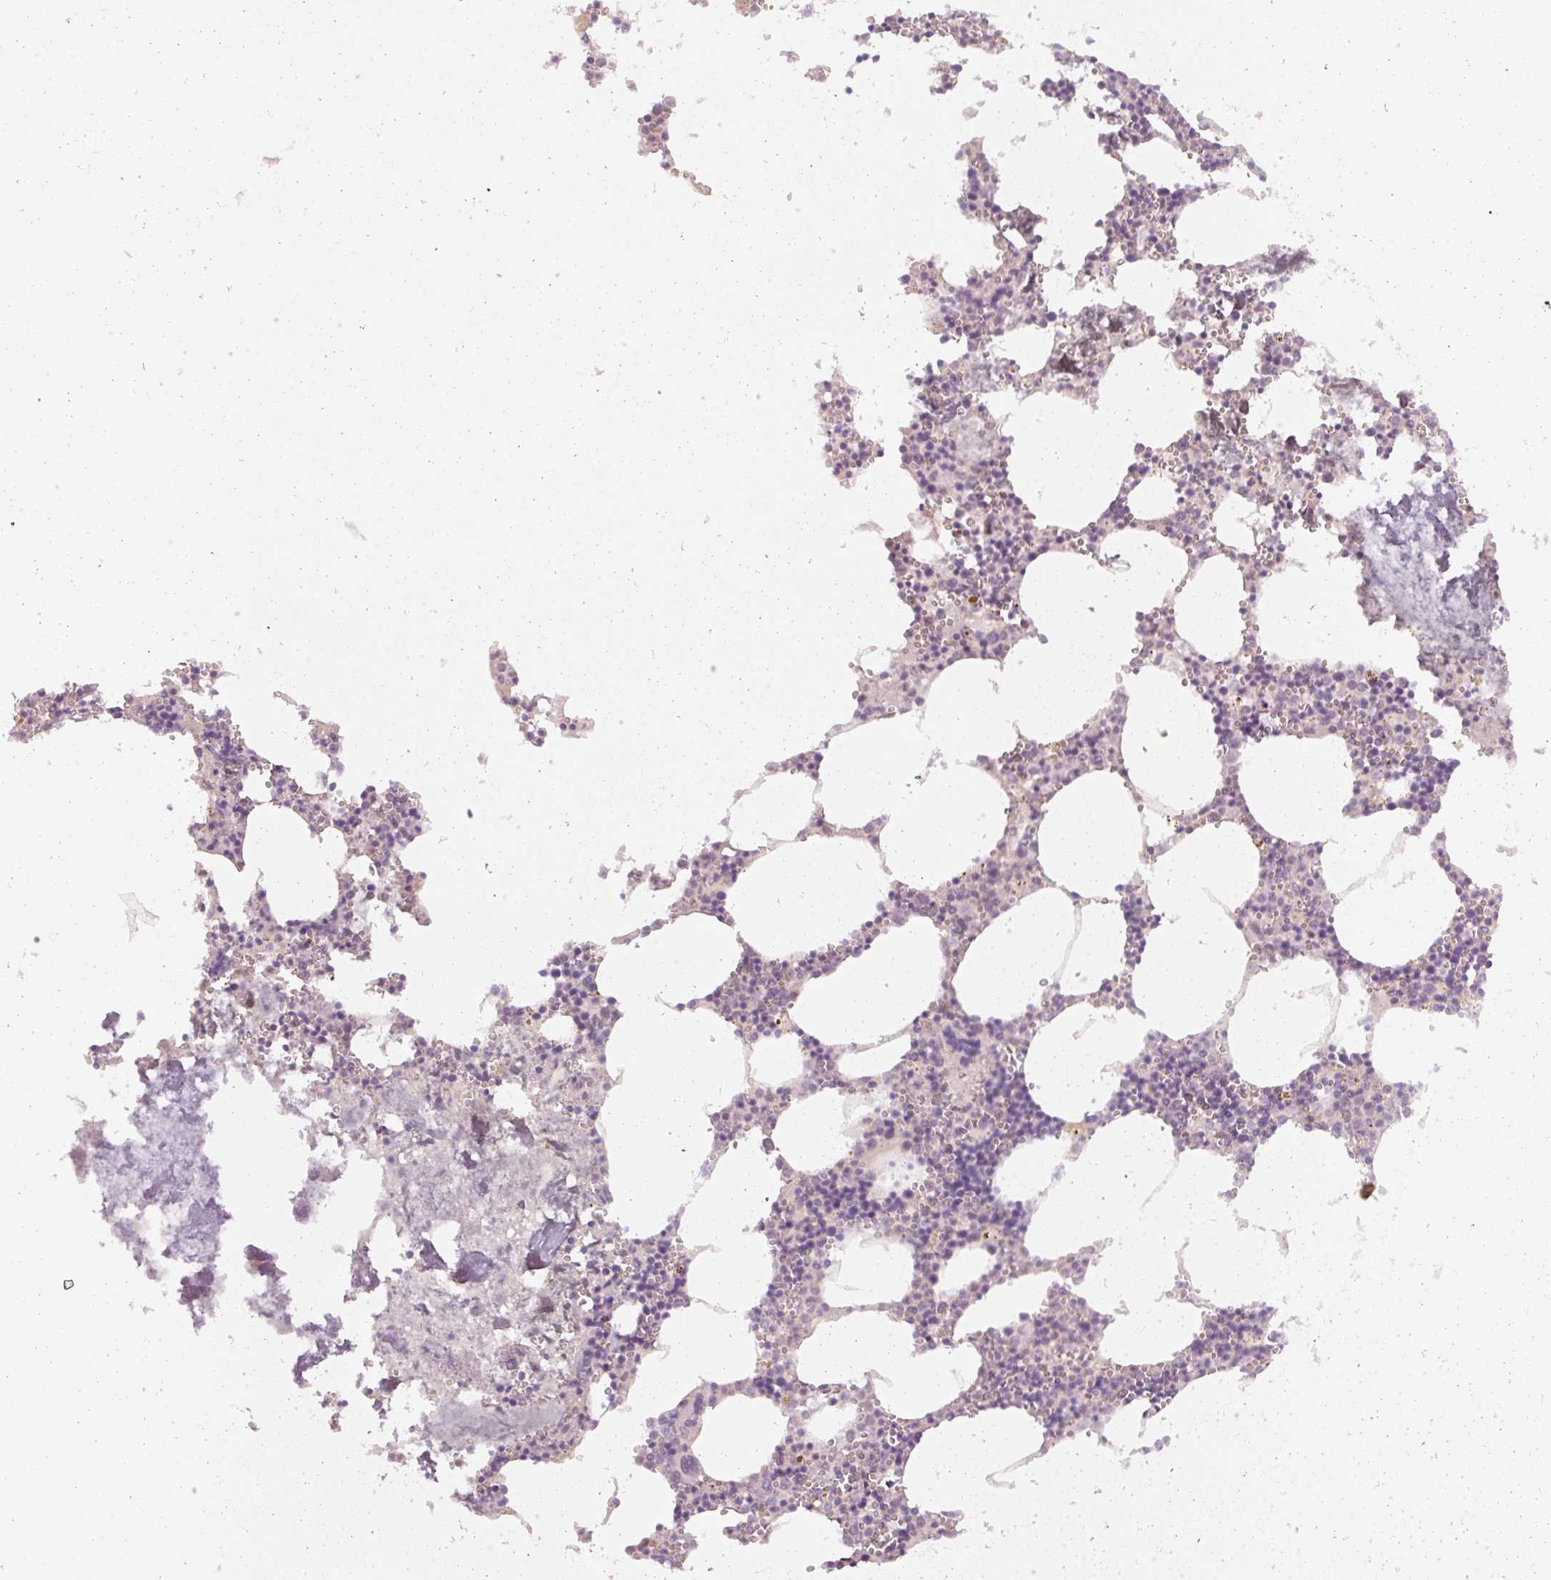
{"staining": {"intensity": "negative", "quantity": "none", "location": "none"}, "tissue": "bone marrow", "cell_type": "Hematopoietic cells", "image_type": "normal", "snomed": [{"axis": "morphology", "description": "Normal tissue, NOS"}, {"axis": "topography", "description": "Bone marrow"}], "caption": "Immunohistochemistry (IHC) of benign bone marrow shows no expression in hematopoietic cells. (DAB (3,3'-diaminobenzidine) immunohistochemistry (IHC) visualized using brightfield microscopy, high magnification).", "gene": "DAPP1", "patient": {"sex": "male", "age": 54}}